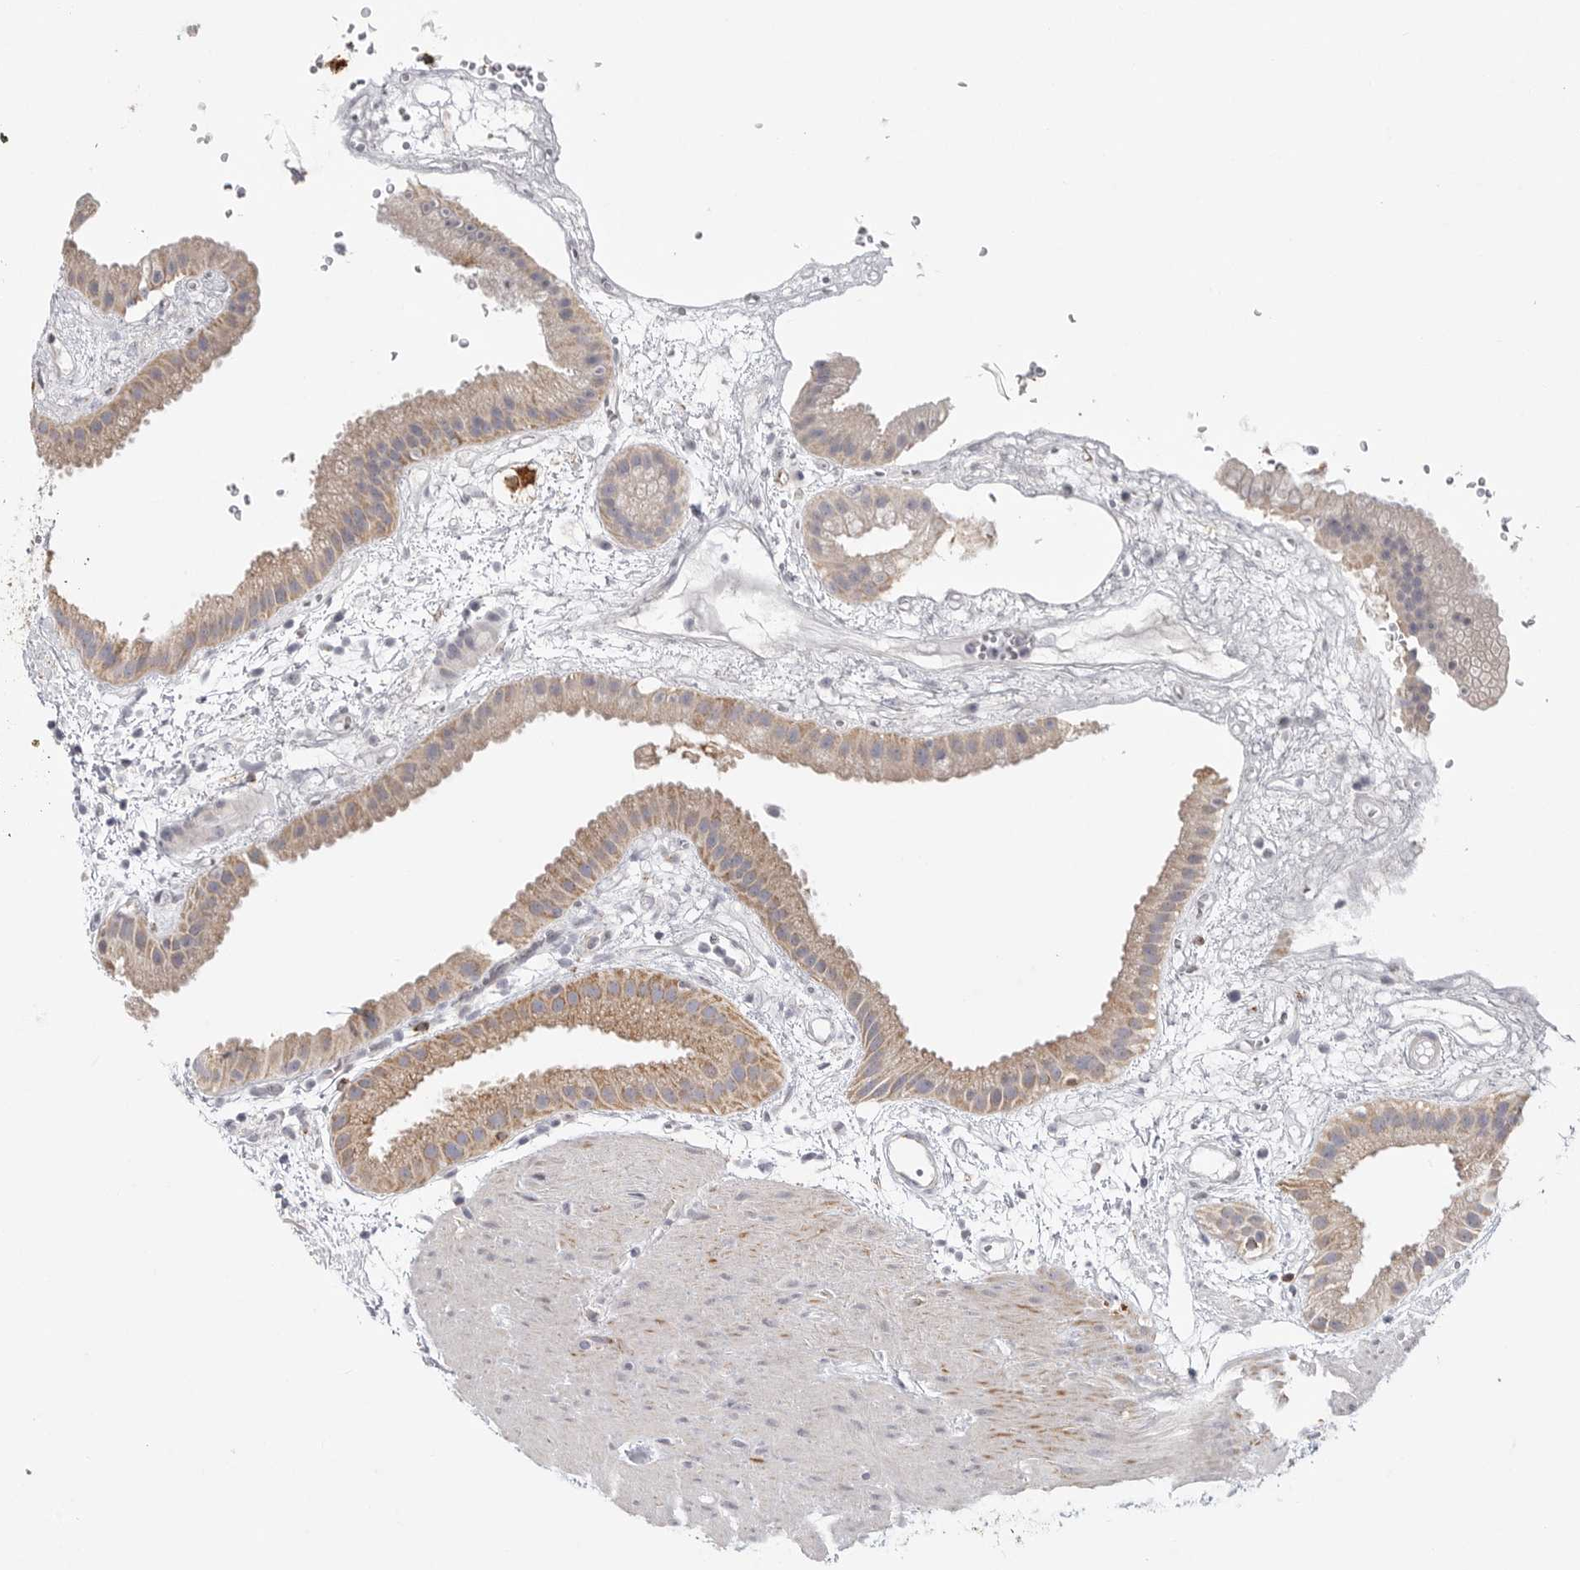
{"staining": {"intensity": "moderate", "quantity": ">75%", "location": "cytoplasmic/membranous"}, "tissue": "gallbladder", "cell_type": "Glandular cells", "image_type": "normal", "snomed": [{"axis": "morphology", "description": "Normal tissue, NOS"}, {"axis": "topography", "description": "Gallbladder"}], "caption": "Gallbladder stained for a protein displays moderate cytoplasmic/membranous positivity in glandular cells. (brown staining indicates protein expression, while blue staining denotes nuclei).", "gene": "ELP3", "patient": {"sex": "female", "age": 64}}